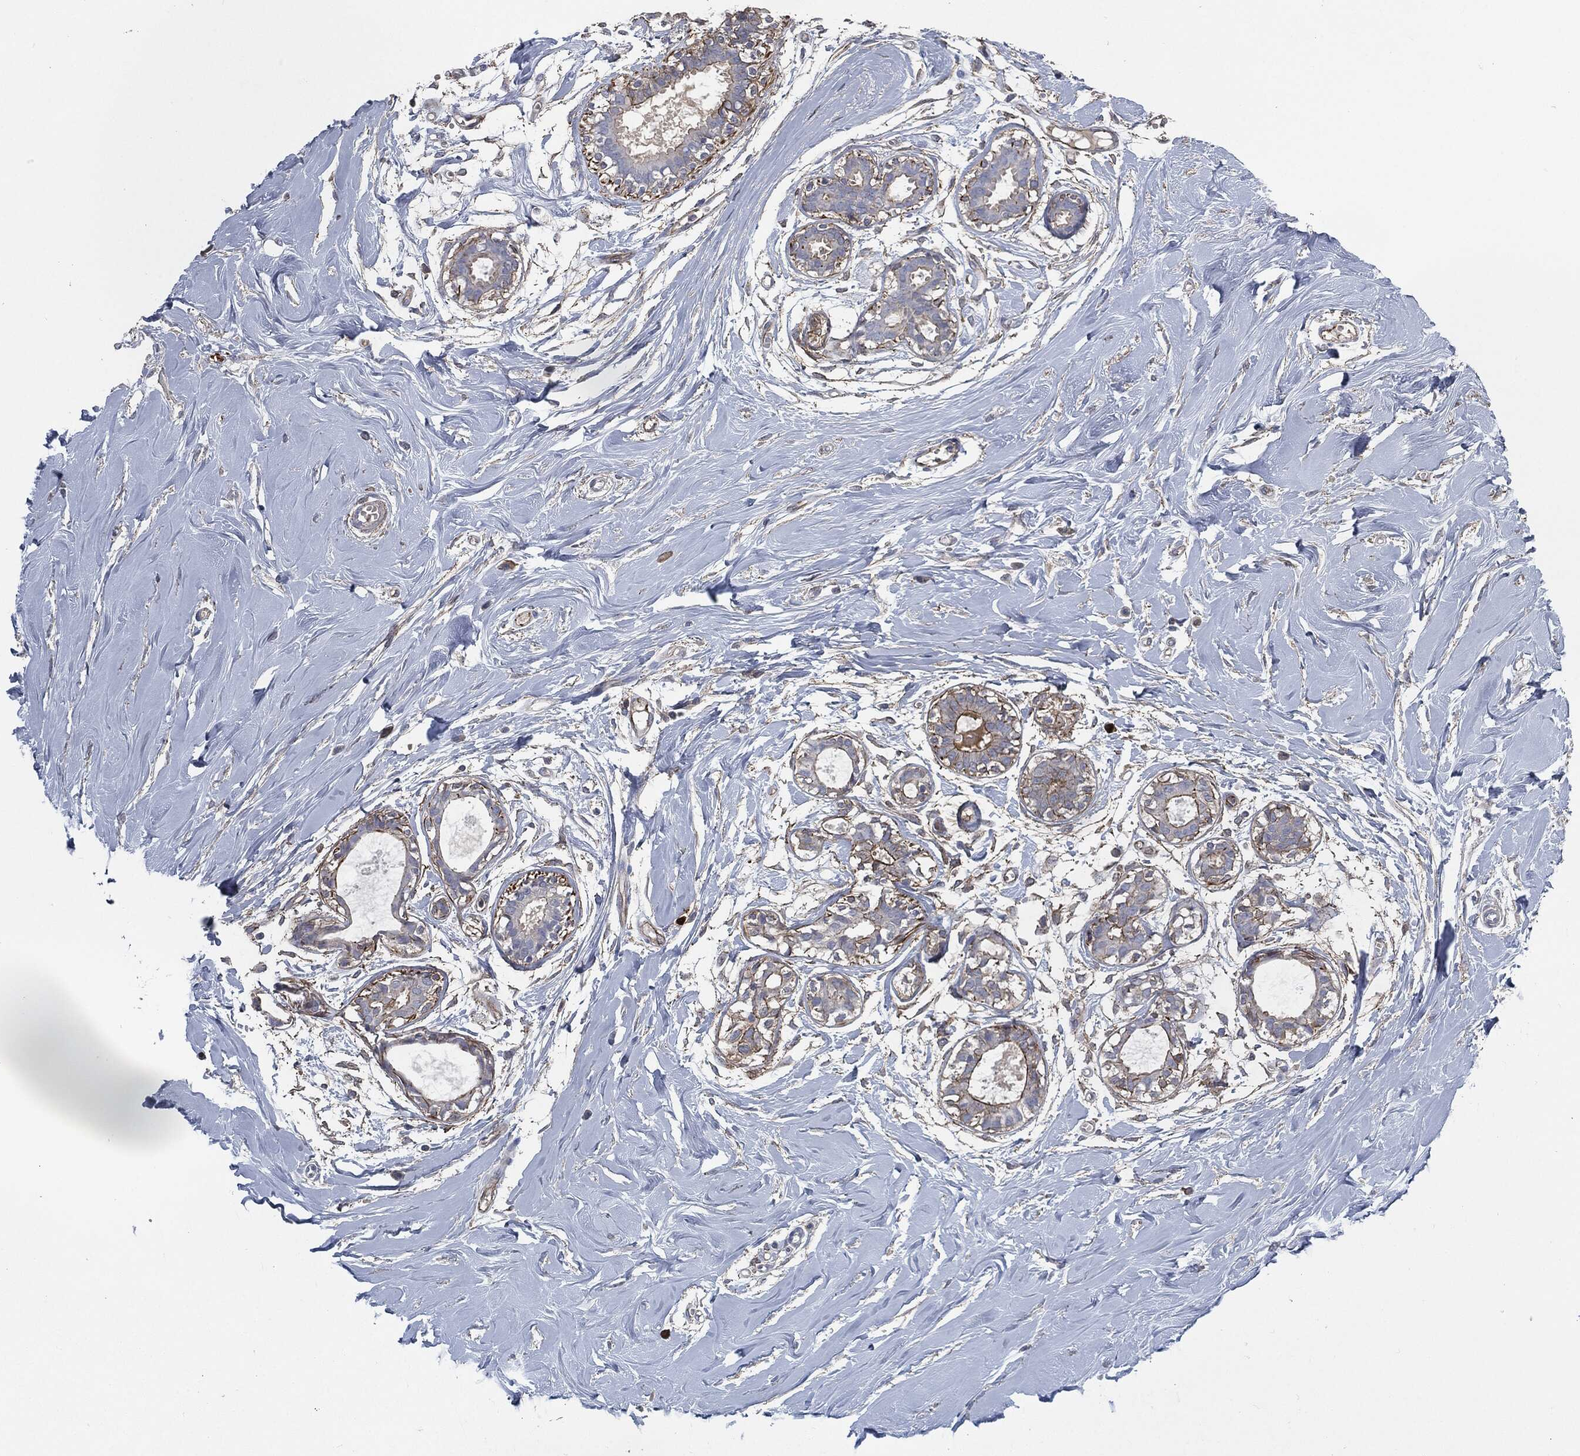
{"staining": {"intensity": "negative", "quantity": "none", "location": "none"}, "tissue": "adipose tissue", "cell_type": "Adipocytes", "image_type": "normal", "snomed": [{"axis": "morphology", "description": "Normal tissue, NOS"}, {"axis": "topography", "description": "Breast"}], "caption": "Adipose tissue stained for a protein using immunohistochemistry (IHC) displays no positivity adipocytes.", "gene": "SVIL", "patient": {"sex": "female", "age": 49}}